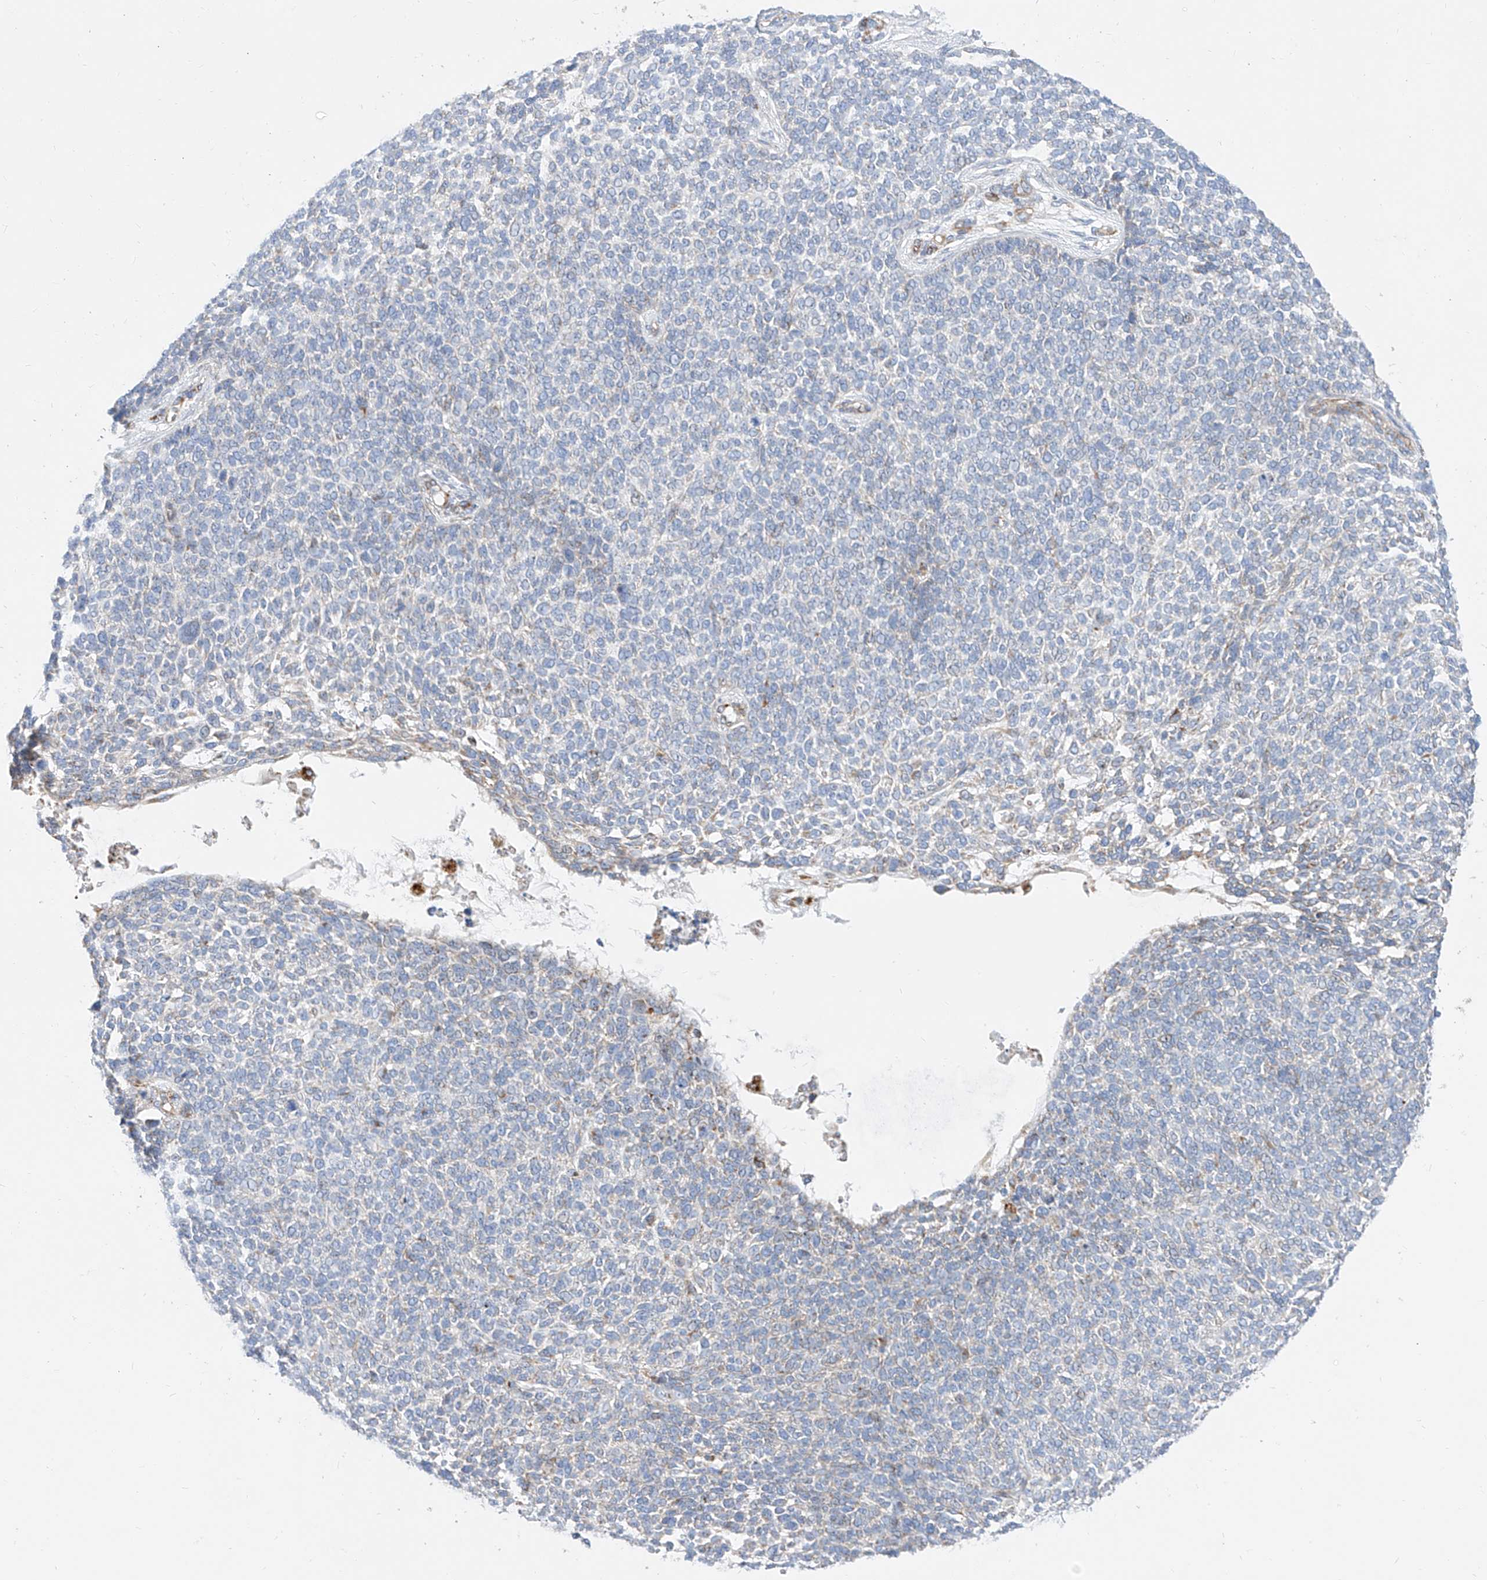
{"staining": {"intensity": "negative", "quantity": "none", "location": "none"}, "tissue": "skin cancer", "cell_type": "Tumor cells", "image_type": "cancer", "snomed": [{"axis": "morphology", "description": "Basal cell carcinoma"}, {"axis": "topography", "description": "Skin"}], "caption": "This is an immunohistochemistry (IHC) micrograph of human skin basal cell carcinoma. There is no expression in tumor cells.", "gene": "CST9", "patient": {"sex": "female", "age": 84}}